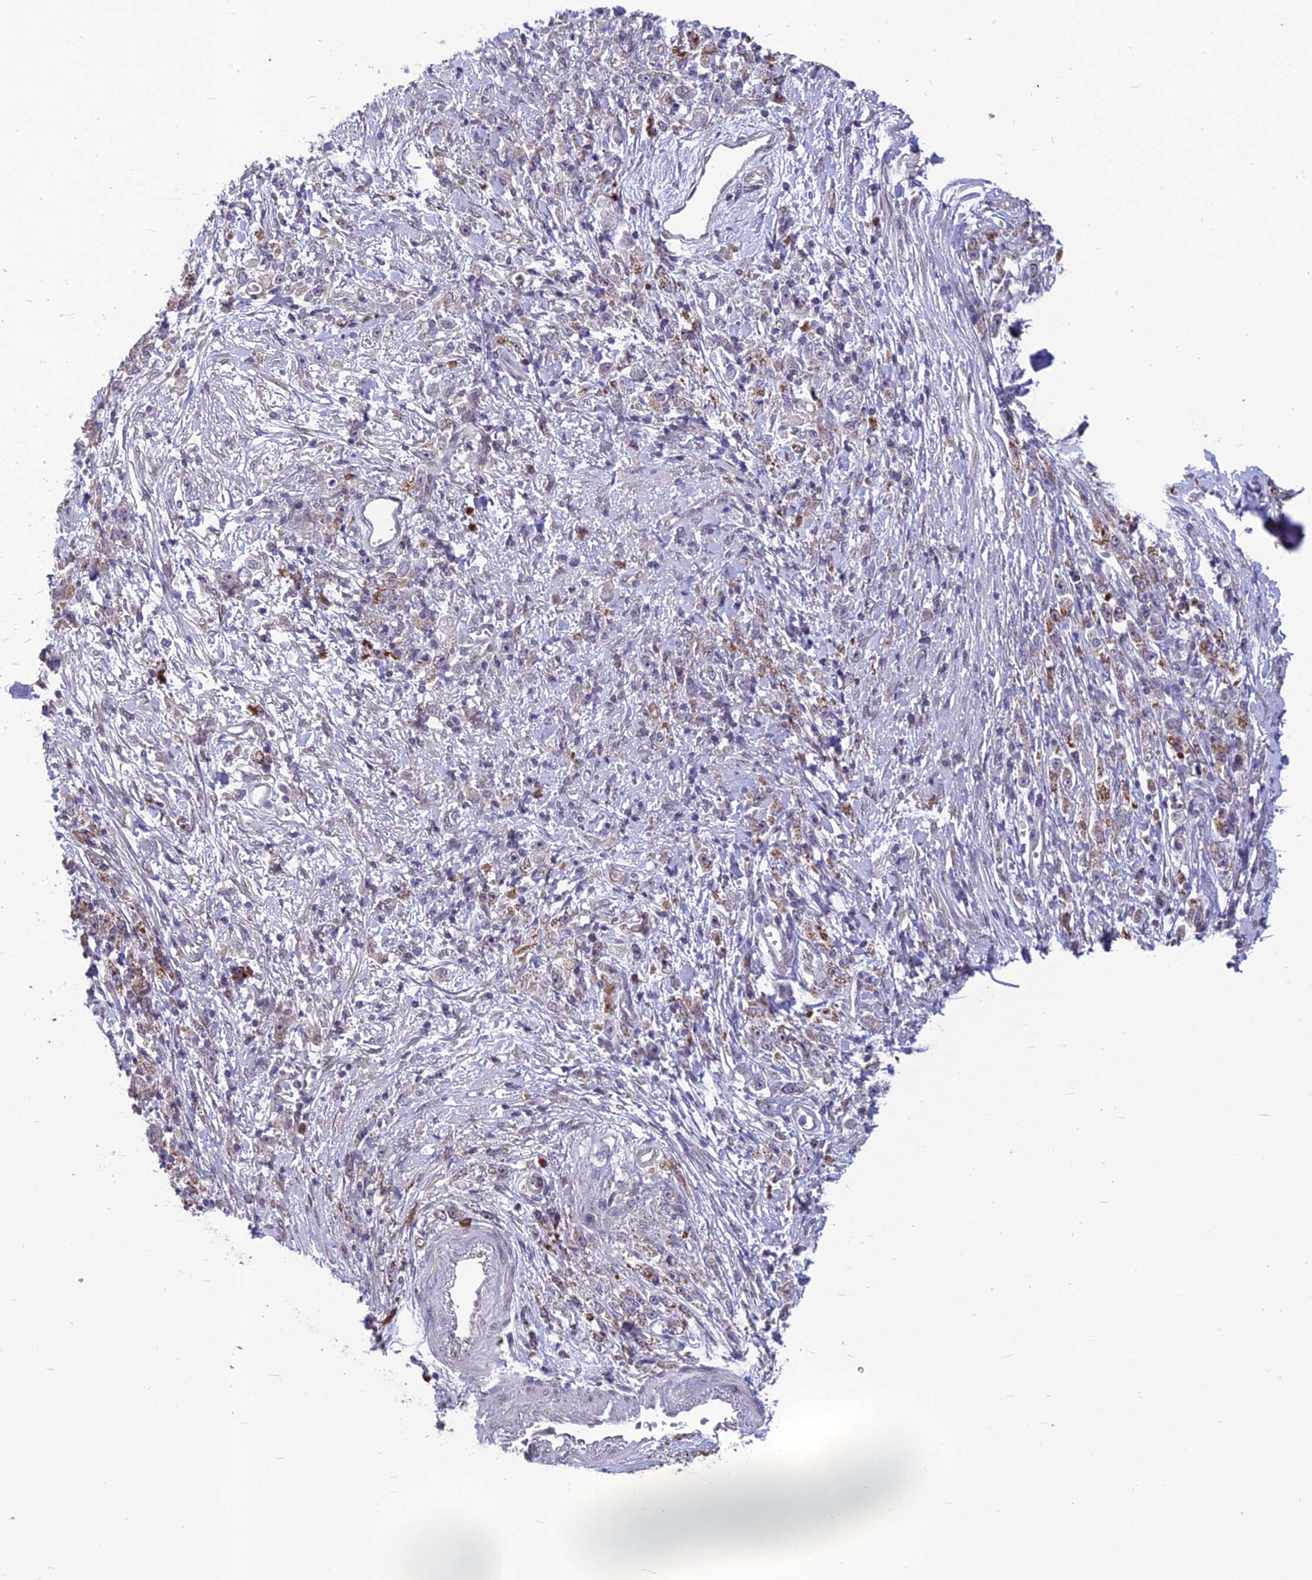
{"staining": {"intensity": "weak", "quantity": "25%-75%", "location": "cytoplasmic/membranous"}, "tissue": "stomach cancer", "cell_type": "Tumor cells", "image_type": "cancer", "snomed": [{"axis": "morphology", "description": "Adenocarcinoma, NOS"}, {"axis": "topography", "description": "Stomach"}], "caption": "Protein analysis of stomach adenocarcinoma tissue shows weak cytoplasmic/membranous expression in about 25%-75% of tumor cells.", "gene": "FBRS", "patient": {"sex": "female", "age": 59}}